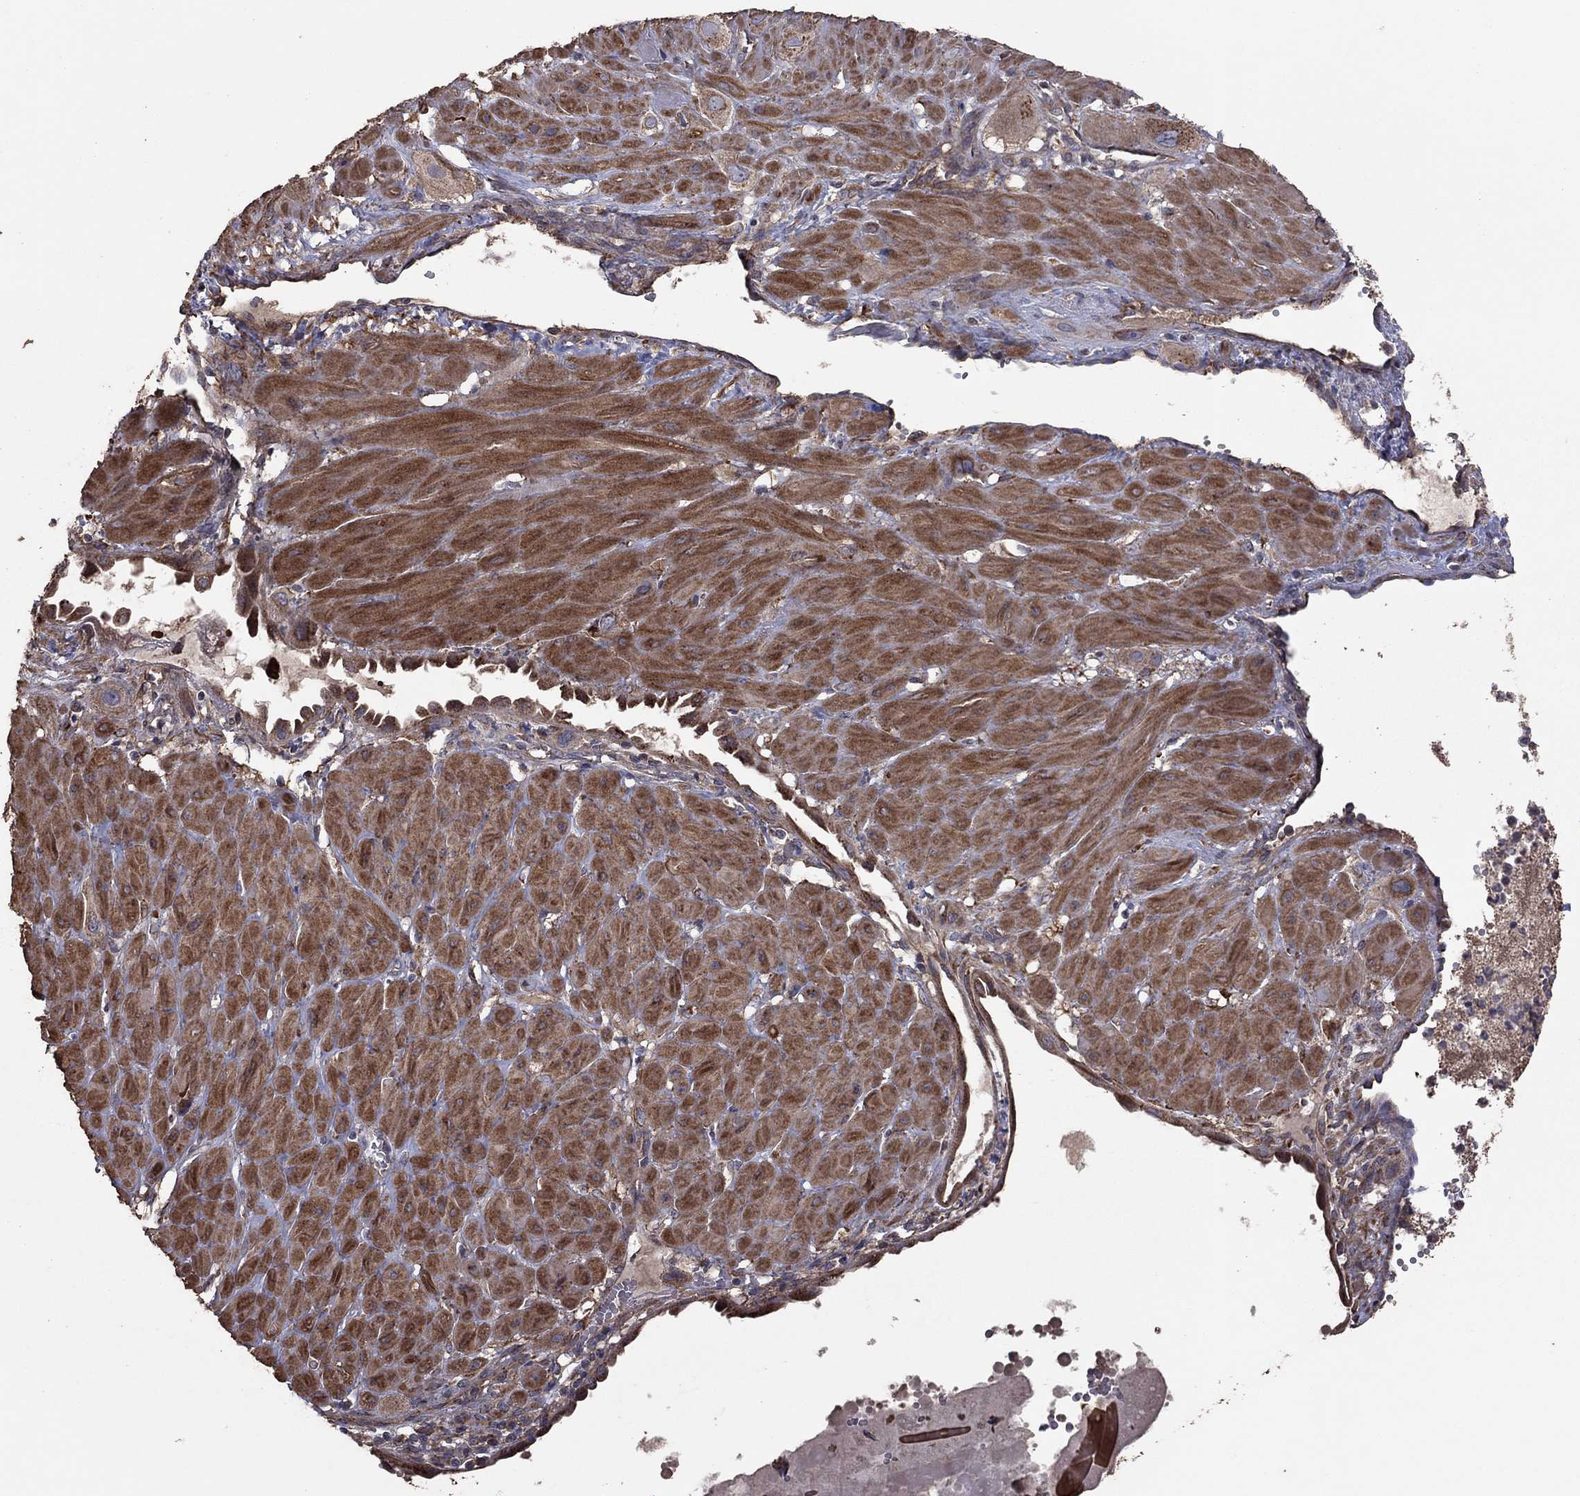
{"staining": {"intensity": "weak", "quantity": "<25%", "location": "cytoplasmic/membranous"}, "tissue": "cervical cancer", "cell_type": "Tumor cells", "image_type": "cancer", "snomed": [{"axis": "morphology", "description": "Squamous cell carcinoma, NOS"}, {"axis": "topography", "description": "Cervix"}], "caption": "Squamous cell carcinoma (cervical) was stained to show a protein in brown. There is no significant expression in tumor cells.", "gene": "FLT4", "patient": {"sex": "female", "age": 34}}